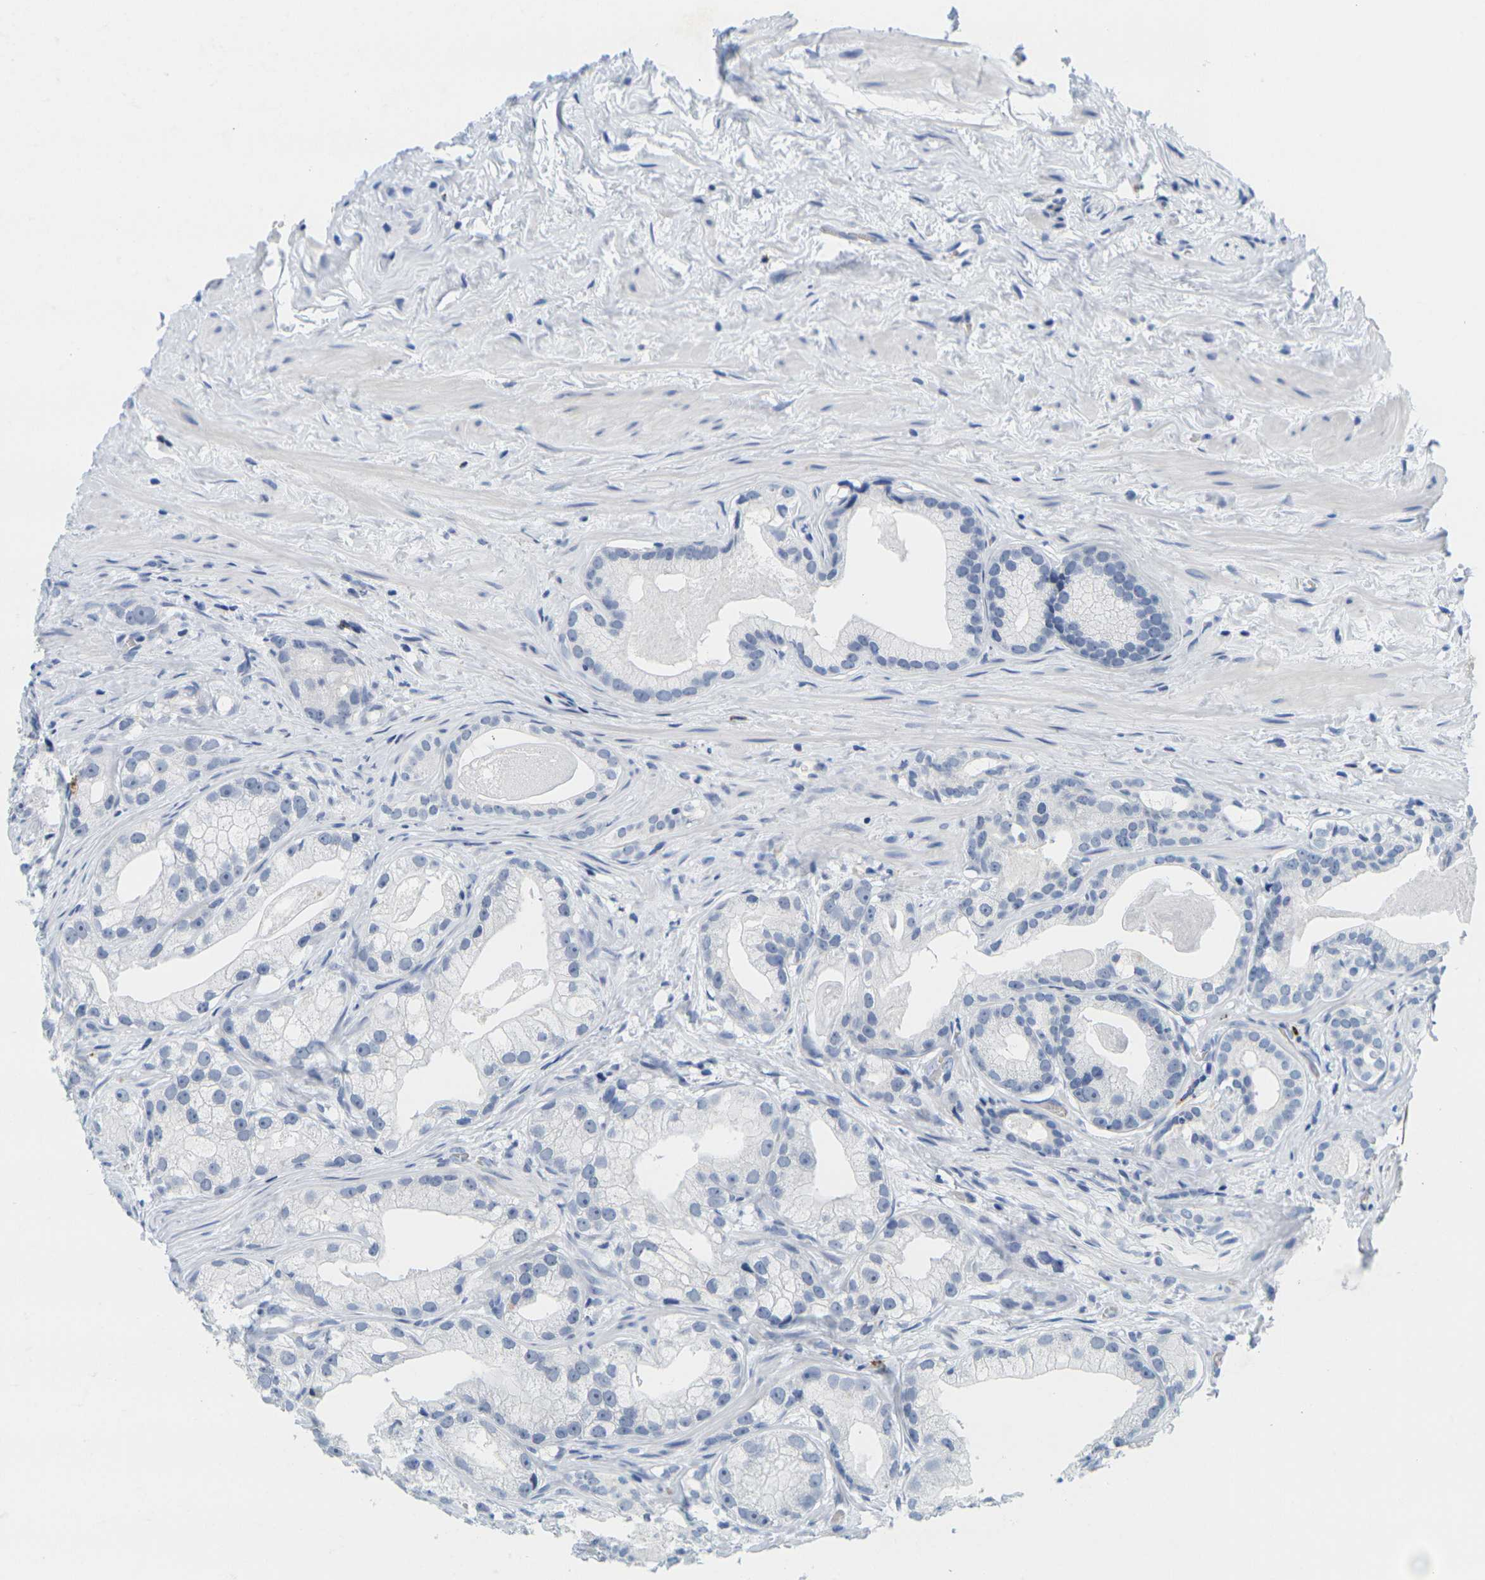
{"staining": {"intensity": "negative", "quantity": "none", "location": "none"}, "tissue": "prostate cancer", "cell_type": "Tumor cells", "image_type": "cancer", "snomed": [{"axis": "morphology", "description": "Adenocarcinoma, Low grade"}, {"axis": "topography", "description": "Prostate"}], "caption": "Protein analysis of prostate cancer reveals no significant staining in tumor cells. (Stains: DAB immunohistochemistry with hematoxylin counter stain, Microscopy: brightfield microscopy at high magnification).", "gene": "HLA-DOB", "patient": {"sex": "male", "age": 59}}